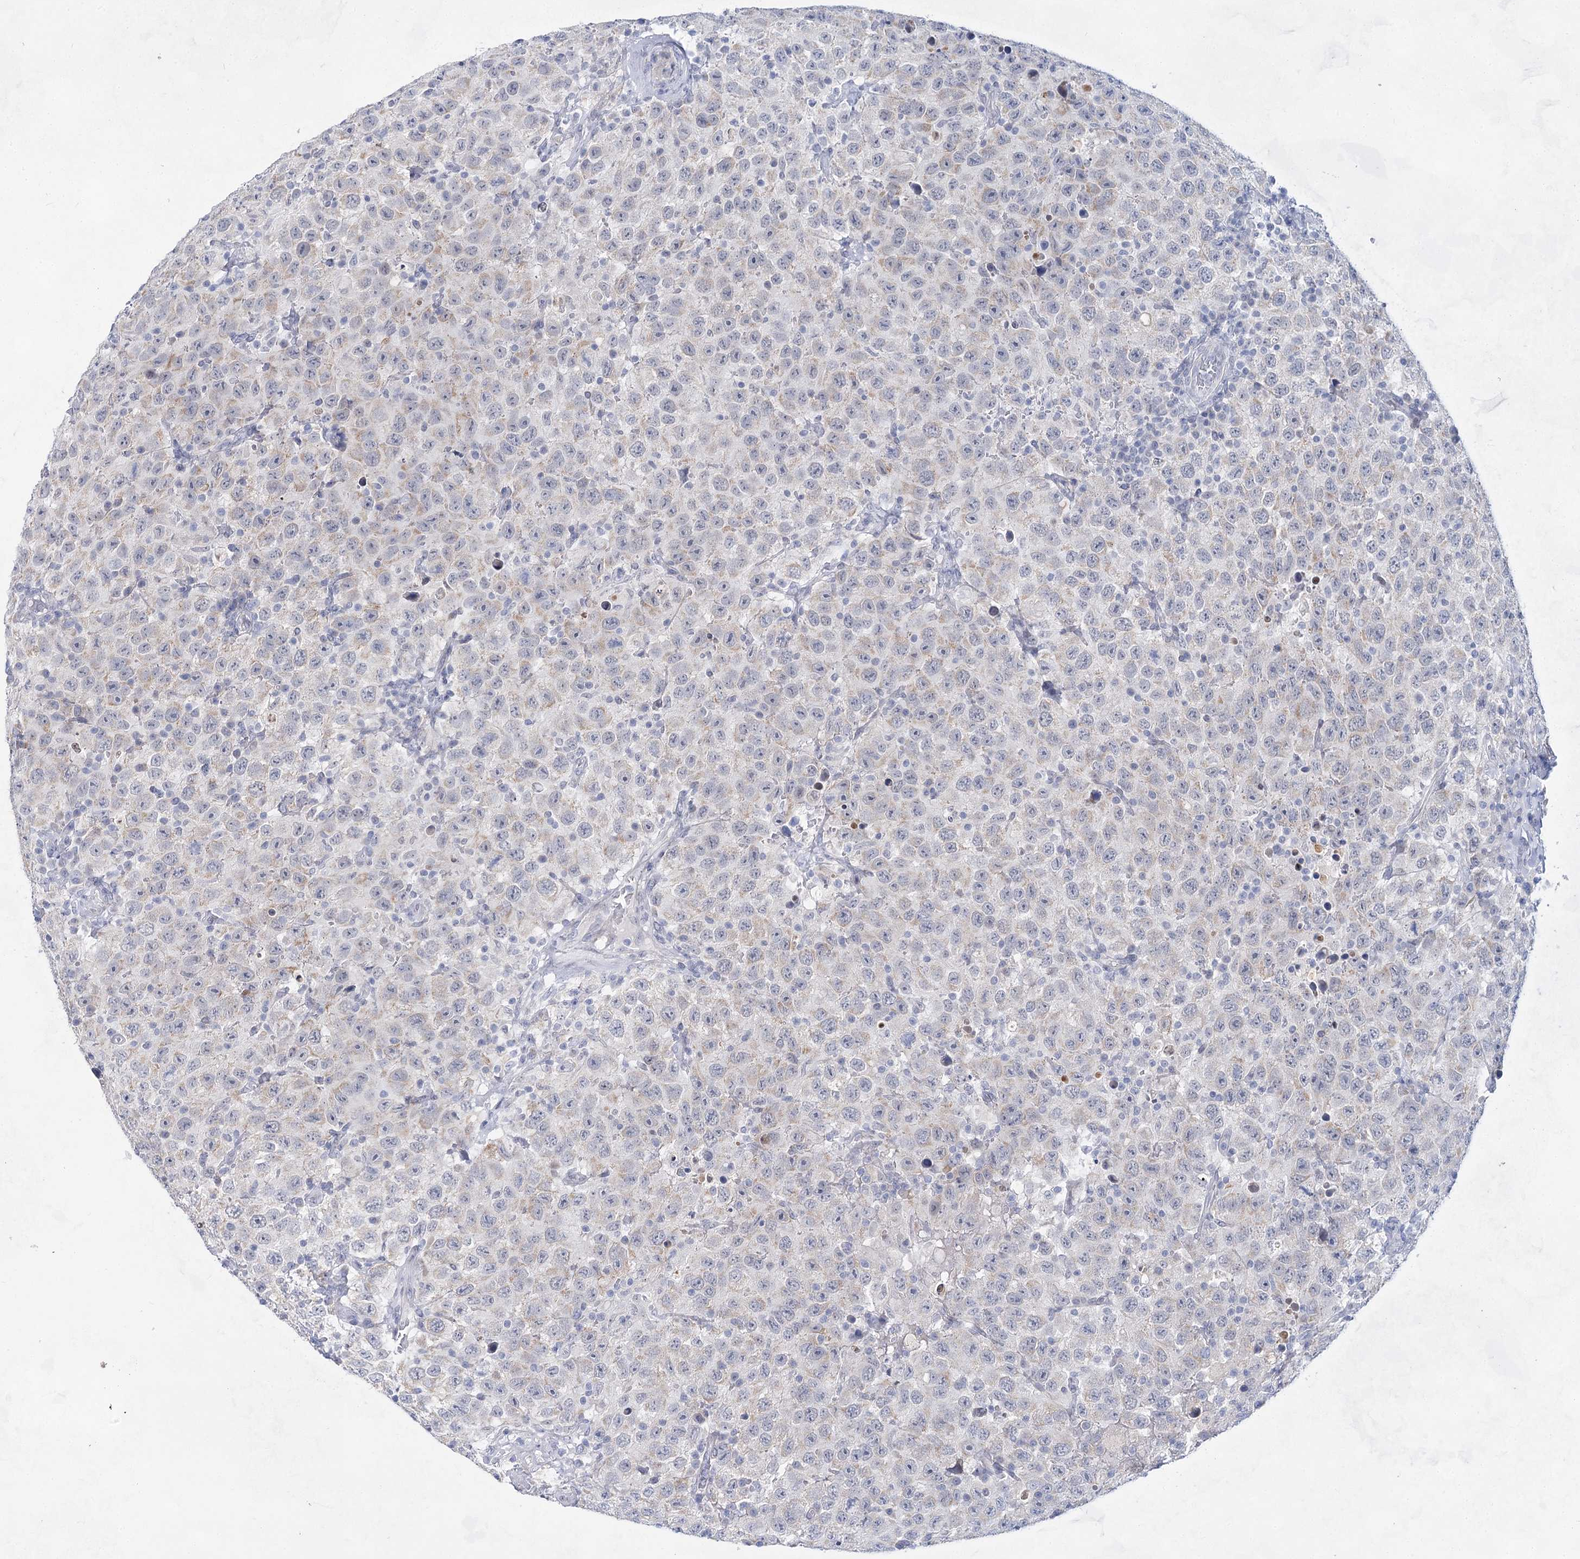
{"staining": {"intensity": "weak", "quantity": "<25%", "location": "cytoplasmic/membranous"}, "tissue": "testis cancer", "cell_type": "Tumor cells", "image_type": "cancer", "snomed": [{"axis": "morphology", "description": "Seminoma, NOS"}, {"axis": "topography", "description": "Testis"}], "caption": "The micrograph displays no significant positivity in tumor cells of testis seminoma.", "gene": "BPHL", "patient": {"sex": "male", "age": 41}}